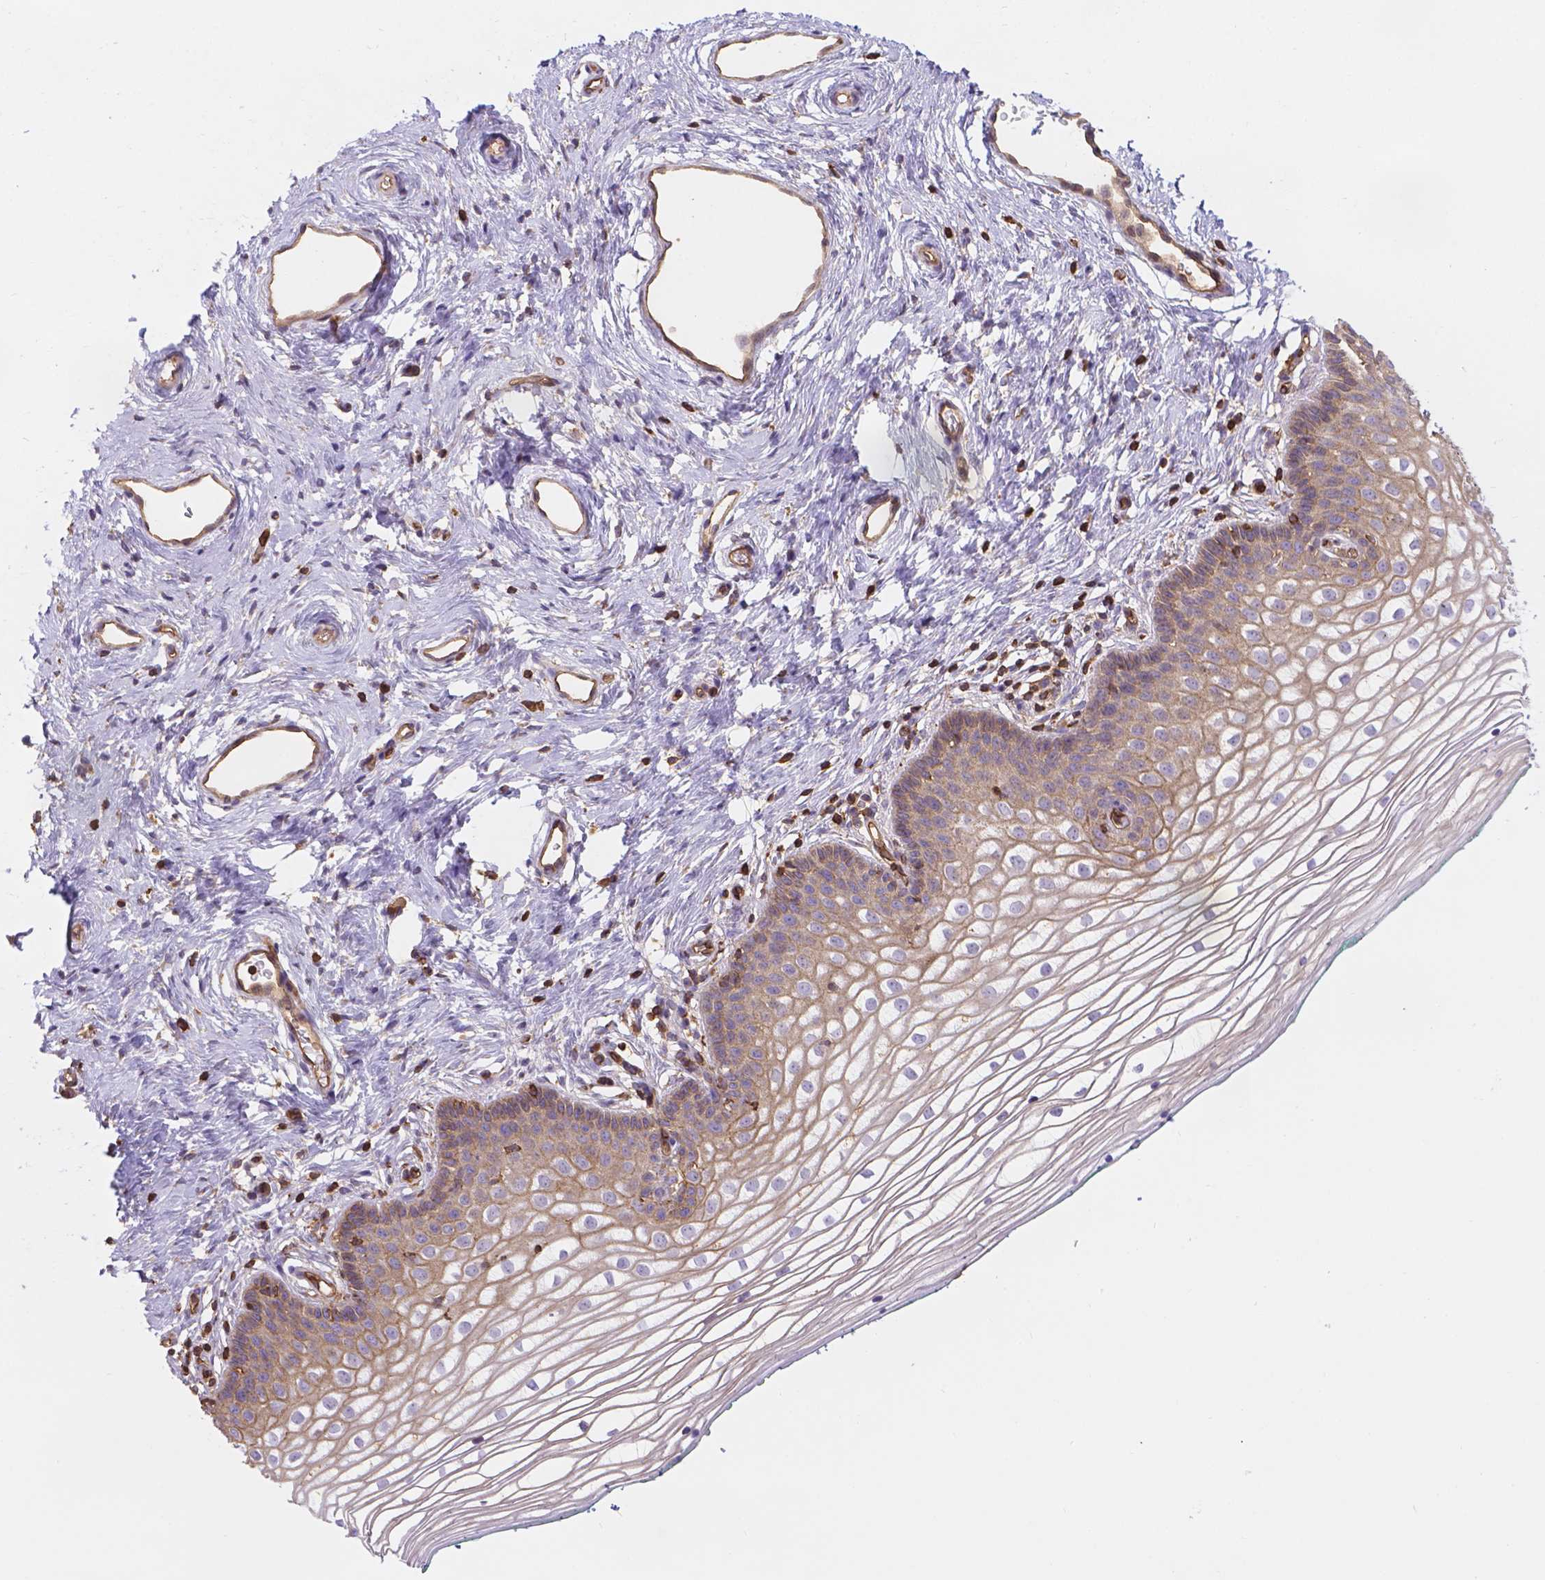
{"staining": {"intensity": "moderate", "quantity": "<25%", "location": "cytoplasmic/membranous"}, "tissue": "vagina", "cell_type": "Squamous epithelial cells", "image_type": "normal", "snomed": [{"axis": "morphology", "description": "Normal tissue, NOS"}, {"axis": "topography", "description": "Vagina"}], "caption": "A histopathology image of human vagina stained for a protein exhibits moderate cytoplasmic/membranous brown staining in squamous epithelial cells. (IHC, brightfield microscopy, high magnification).", "gene": "DMWD", "patient": {"sex": "female", "age": 36}}